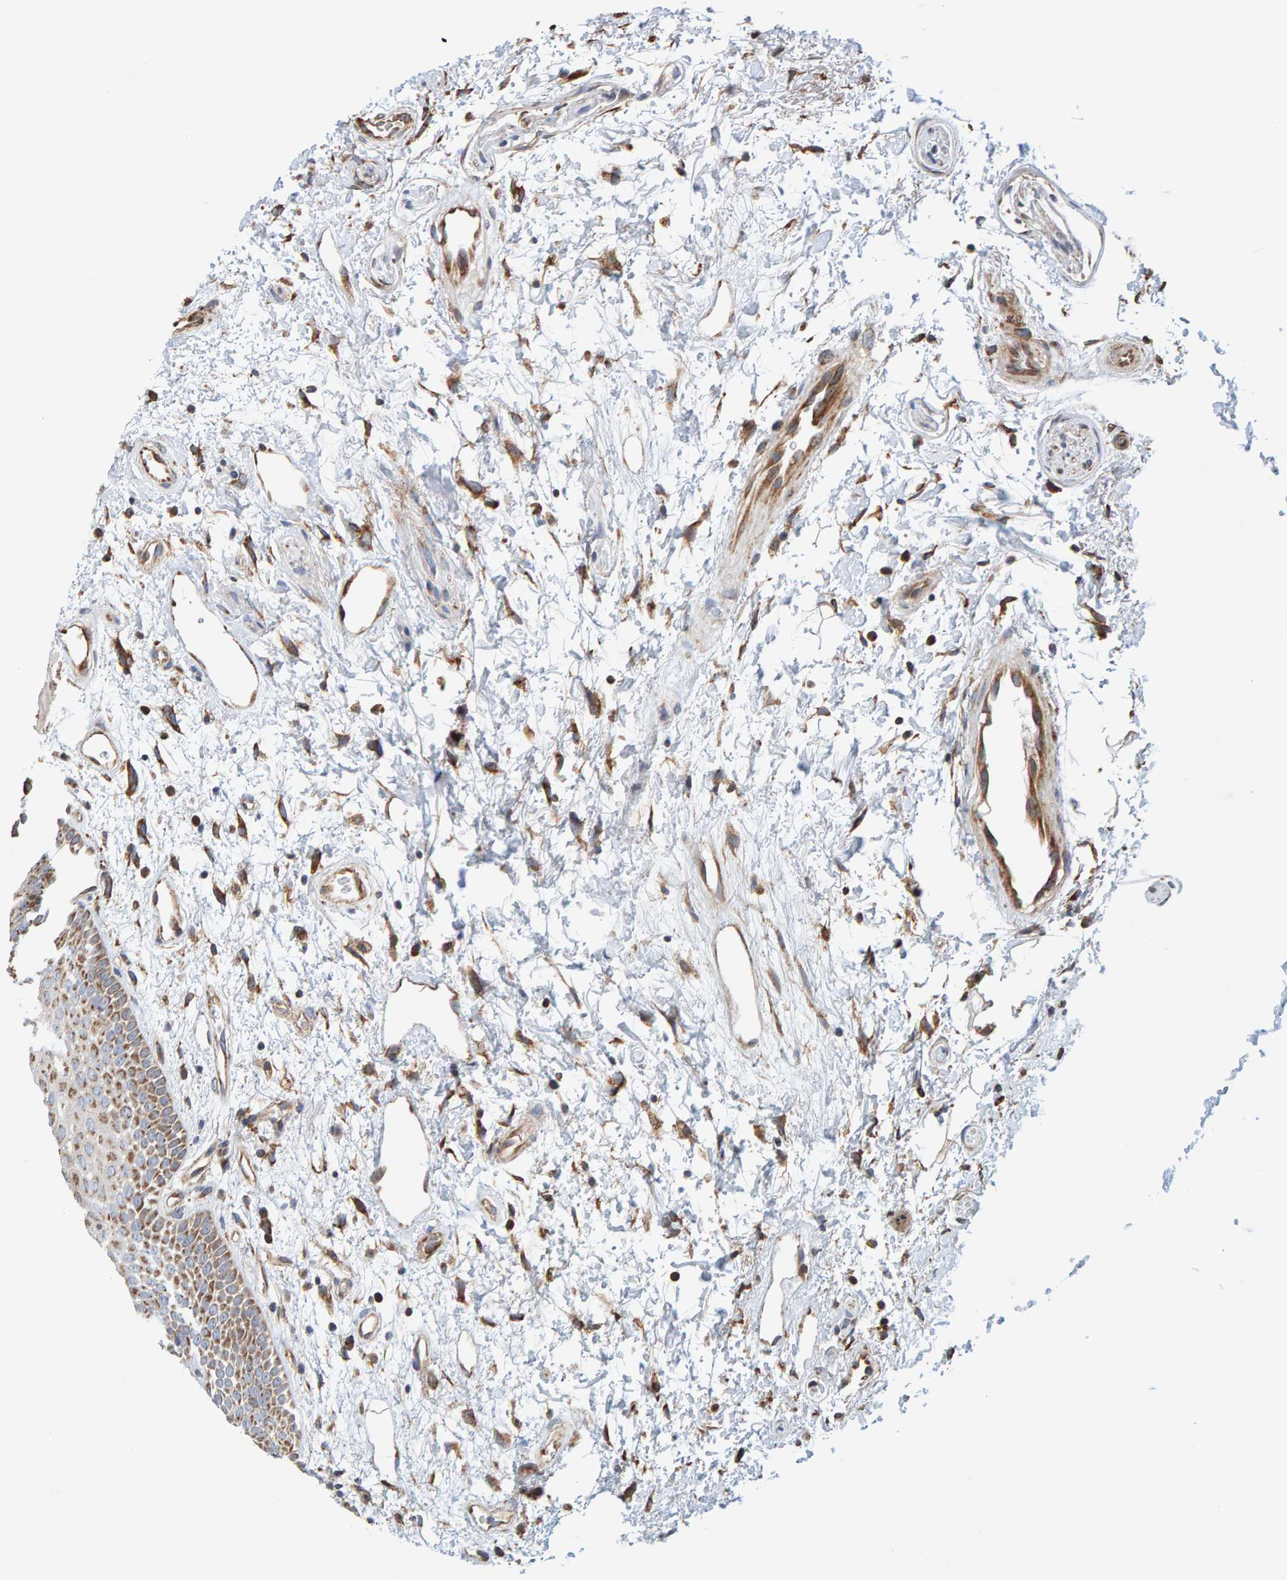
{"staining": {"intensity": "moderate", "quantity": ">75%", "location": "cytoplasmic/membranous"}, "tissue": "oral mucosa", "cell_type": "Squamous epithelial cells", "image_type": "normal", "snomed": [{"axis": "morphology", "description": "Normal tissue, NOS"}, {"axis": "topography", "description": "Skeletal muscle"}, {"axis": "topography", "description": "Oral tissue"}, {"axis": "topography", "description": "Peripheral nerve tissue"}], "caption": "Immunohistochemistry photomicrograph of unremarkable oral mucosa: oral mucosa stained using IHC shows medium levels of moderate protein expression localized specifically in the cytoplasmic/membranous of squamous epithelial cells, appearing as a cytoplasmic/membranous brown color.", "gene": "MRPL45", "patient": {"sex": "female", "age": 84}}